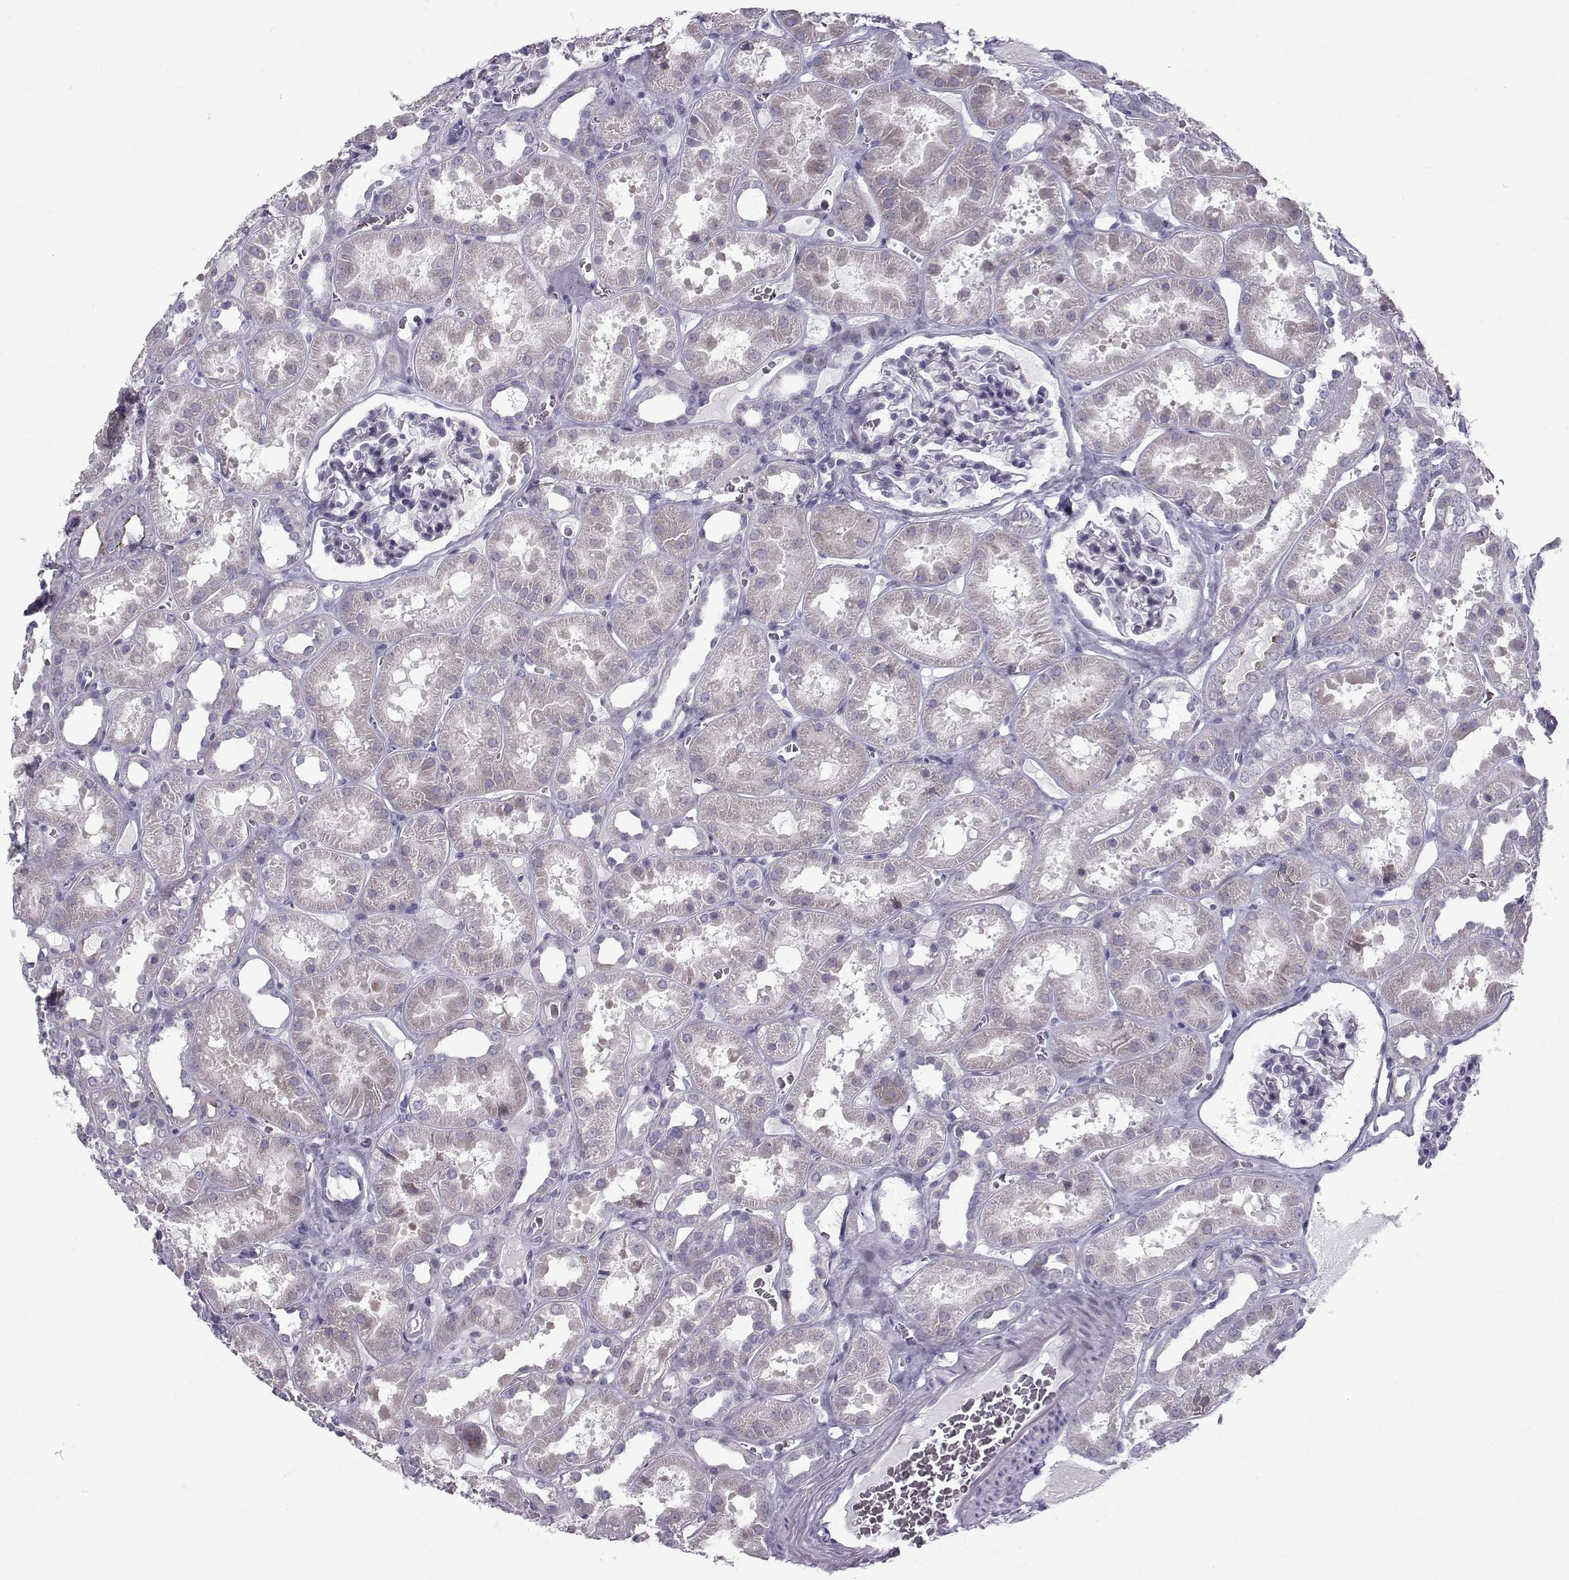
{"staining": {"intensity": "negative", "quantity": "none", "location": "none"}, "tissue": "kidney", "cell_type": "Cells in glomeruli", "image_type": "normal", "snomed": [{"axis": "morphology", "description": "Normal tissue, NOS"}, {"axis": "topography", "description": "Kidney"}], "caption": "IHC photomicrograph of unremarkable kidney: human kidney stained with DAB (3,3'-diaminobenzidine) displays no significant protein staining in cells in glomeruli.", "gene": "DMRT3", "patient": {"sex": "female", "age": 41}}